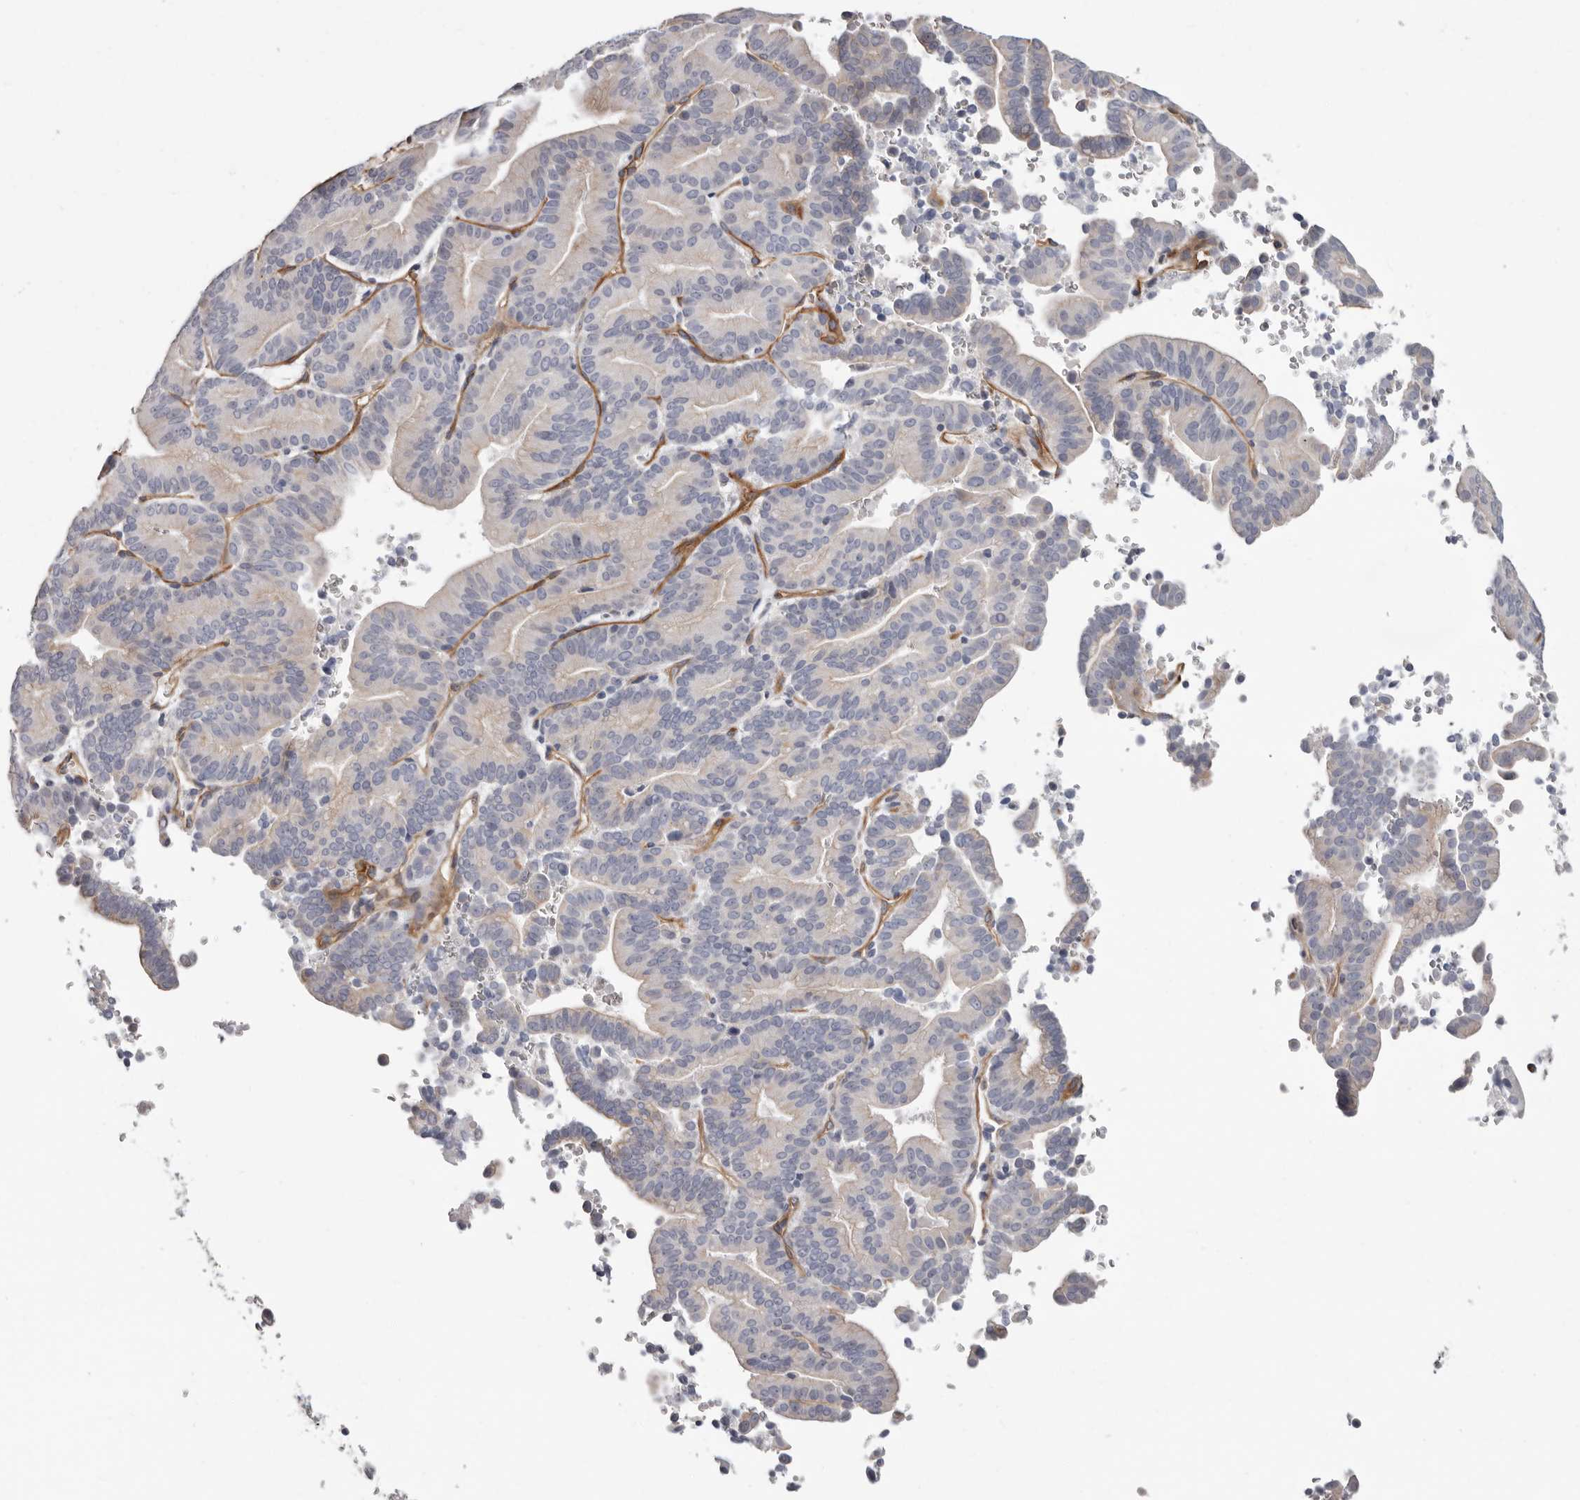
{"staining": {"intensity": "negative", "quantity": "none", "location": "none"}, "tissue": "liver cancer", "cell_type": "Tumor cells", "image_type": "cancer", "snomed": [{"axis": "morphology", "description": "Cholangiocarcinoma"}, {"axis": "topography", "description": "Liver"}], "caption": "This is an immunohistochemistry (IHC) image of liver cancer (cholangiocarcinoma). There is no staining in tumor cells.", "gene": "ADGRL4", "patient": {"sex": "female", "age": 75}}